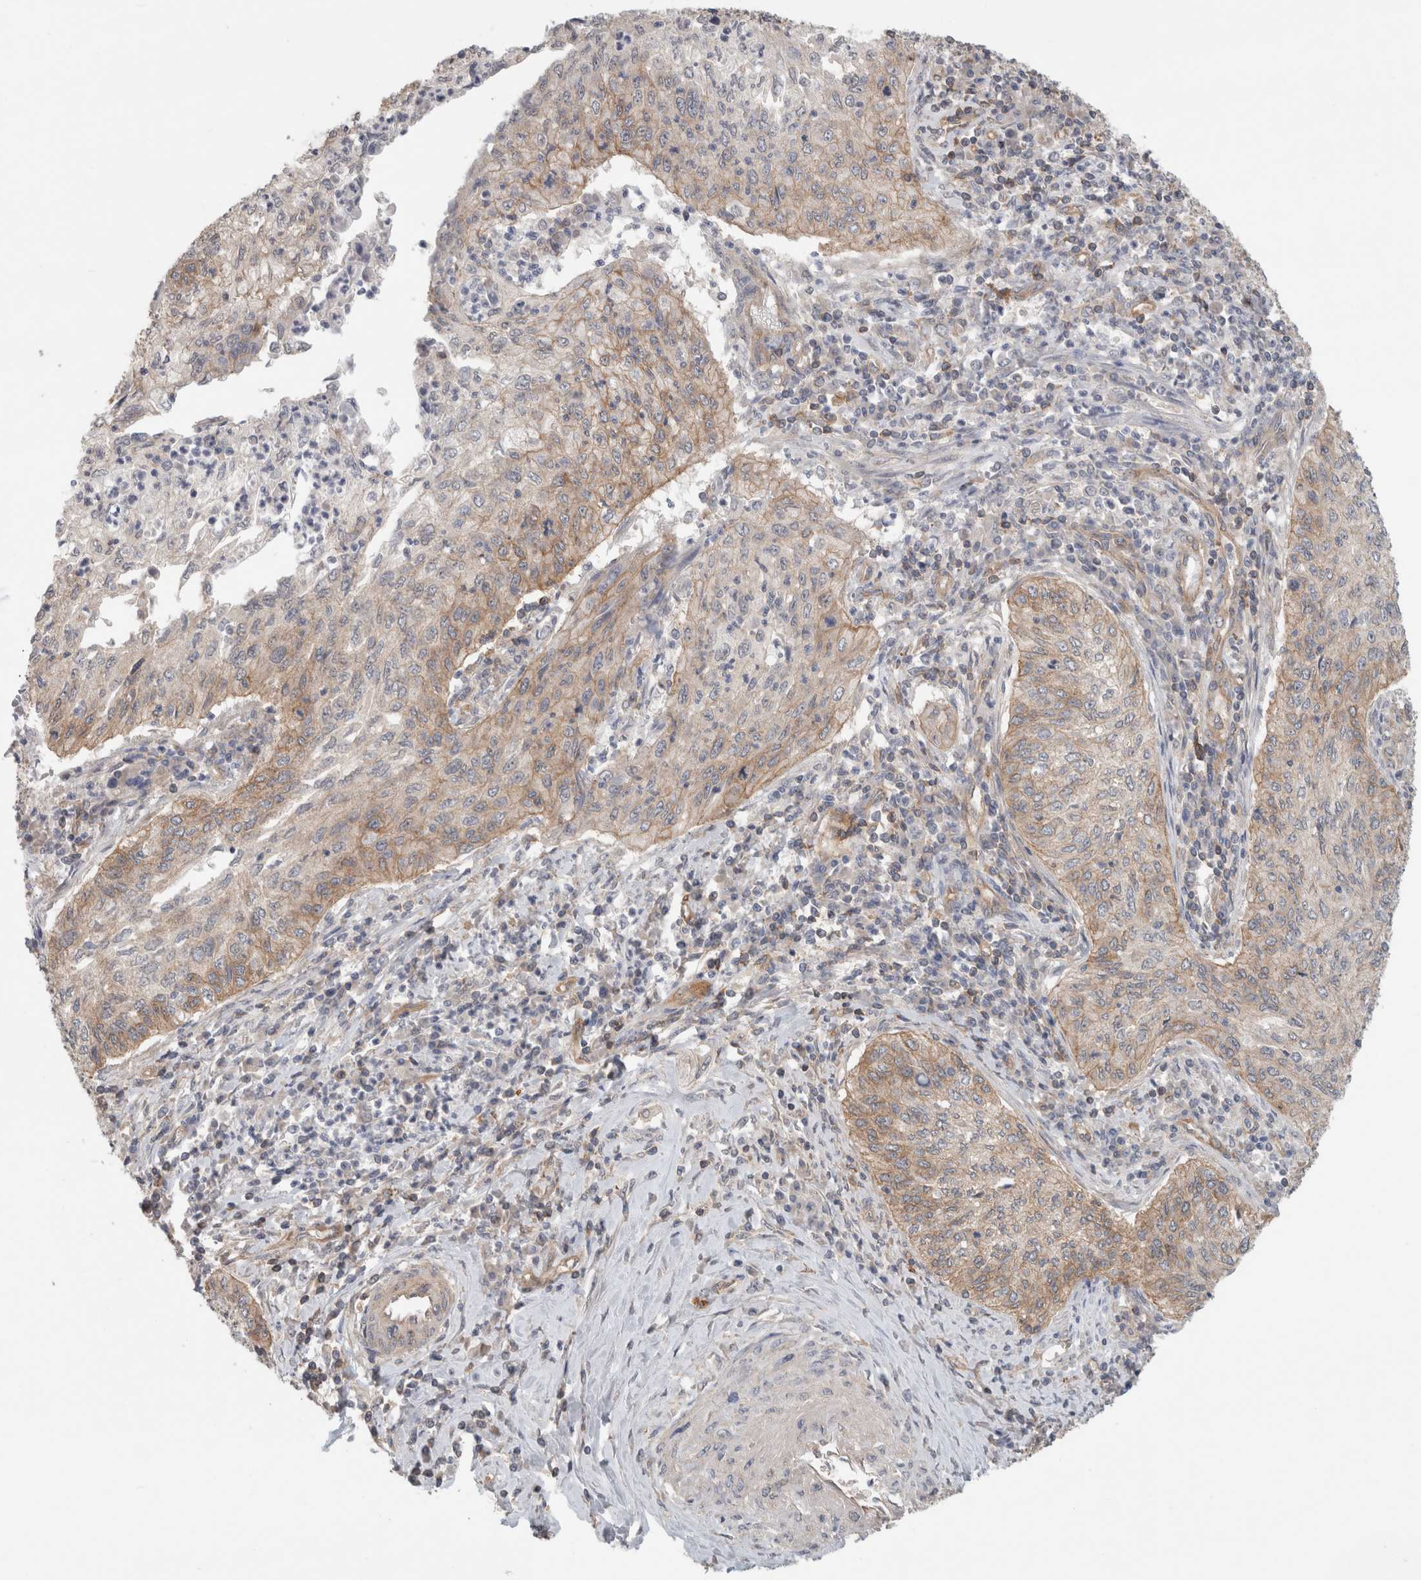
{"staining": {"intensity": "weak", "quantity": "<25%", "location": "cytoplasmic/membranous"}, "tissue": "cervical cancer", "cell_type": "Tumor cells", "image_type": "cancer", "snomed": [{"axis": "morphology", "description": "Squamous cell carcinoma, NOS"}, {"axis": "topography", "description": "Cervix"}], "caption": "Tumor cells are negative for protein expression in human cervical cancer (squamous cell carcinoma). (IHC, brightfield microscopy, high magnification).", "gene": "RASAL2", "patient": {"sex": "female", "age": 30}}